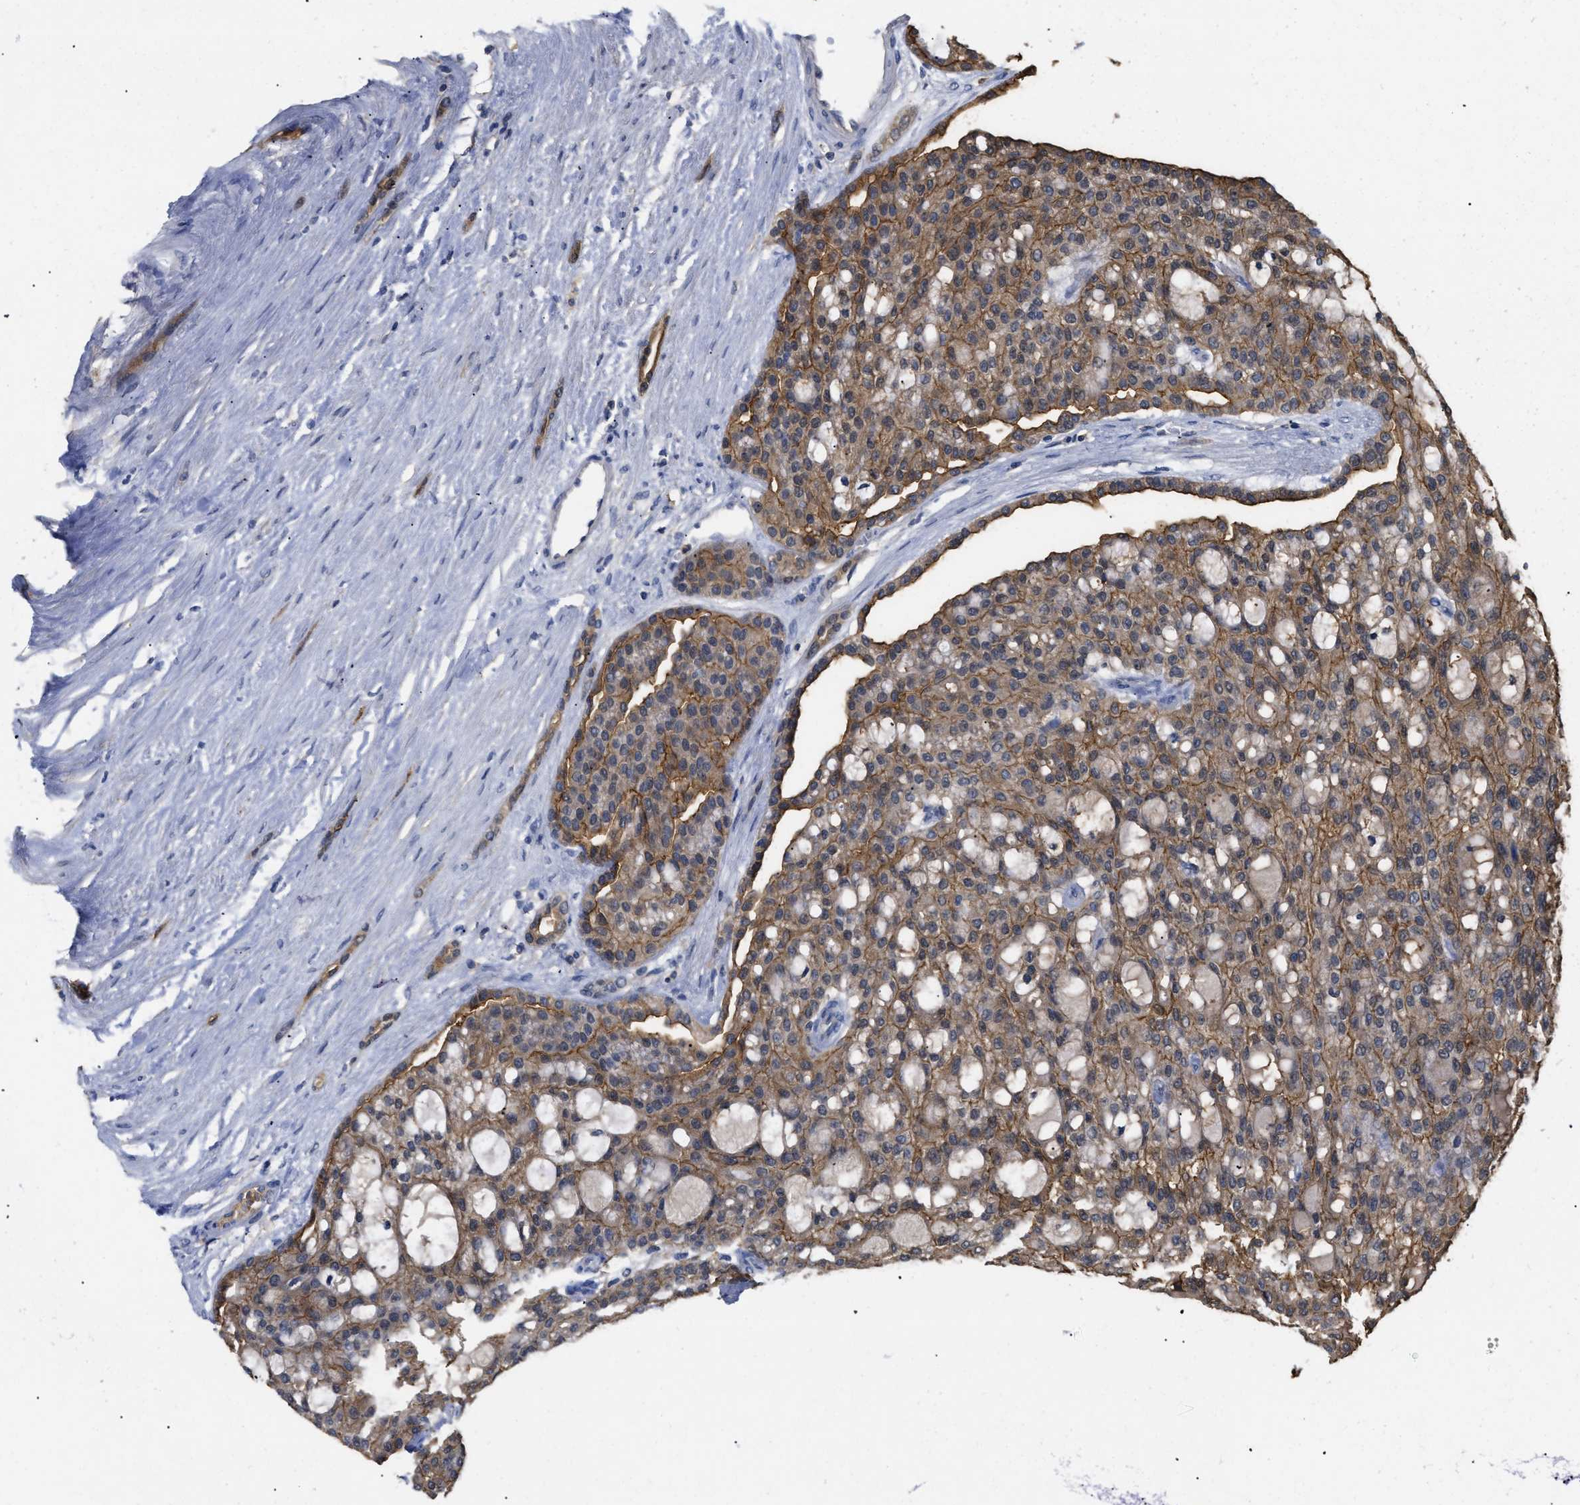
{"staining": {"intensity": "moderate", "quantity": ">75%", "location": "cytoplasmic/membranous"}, "tissue": "renal cancer", "cell_type": "Tumor cells", "image_type": "cancer", "snomed": [{"axis": "morphology", "description": "Adenocarcinoma, NOS"}, {"axis": "topography", "description": "Kidney"}], "caption": "Protein expression analysis of human renal cancer (adenocarcinoma) reveals moderate cytoplasmic/membranous expression in about >75% of tumor cells.", "gene": "ANXA4", "patient": {"sex": "male", "age": 63}}